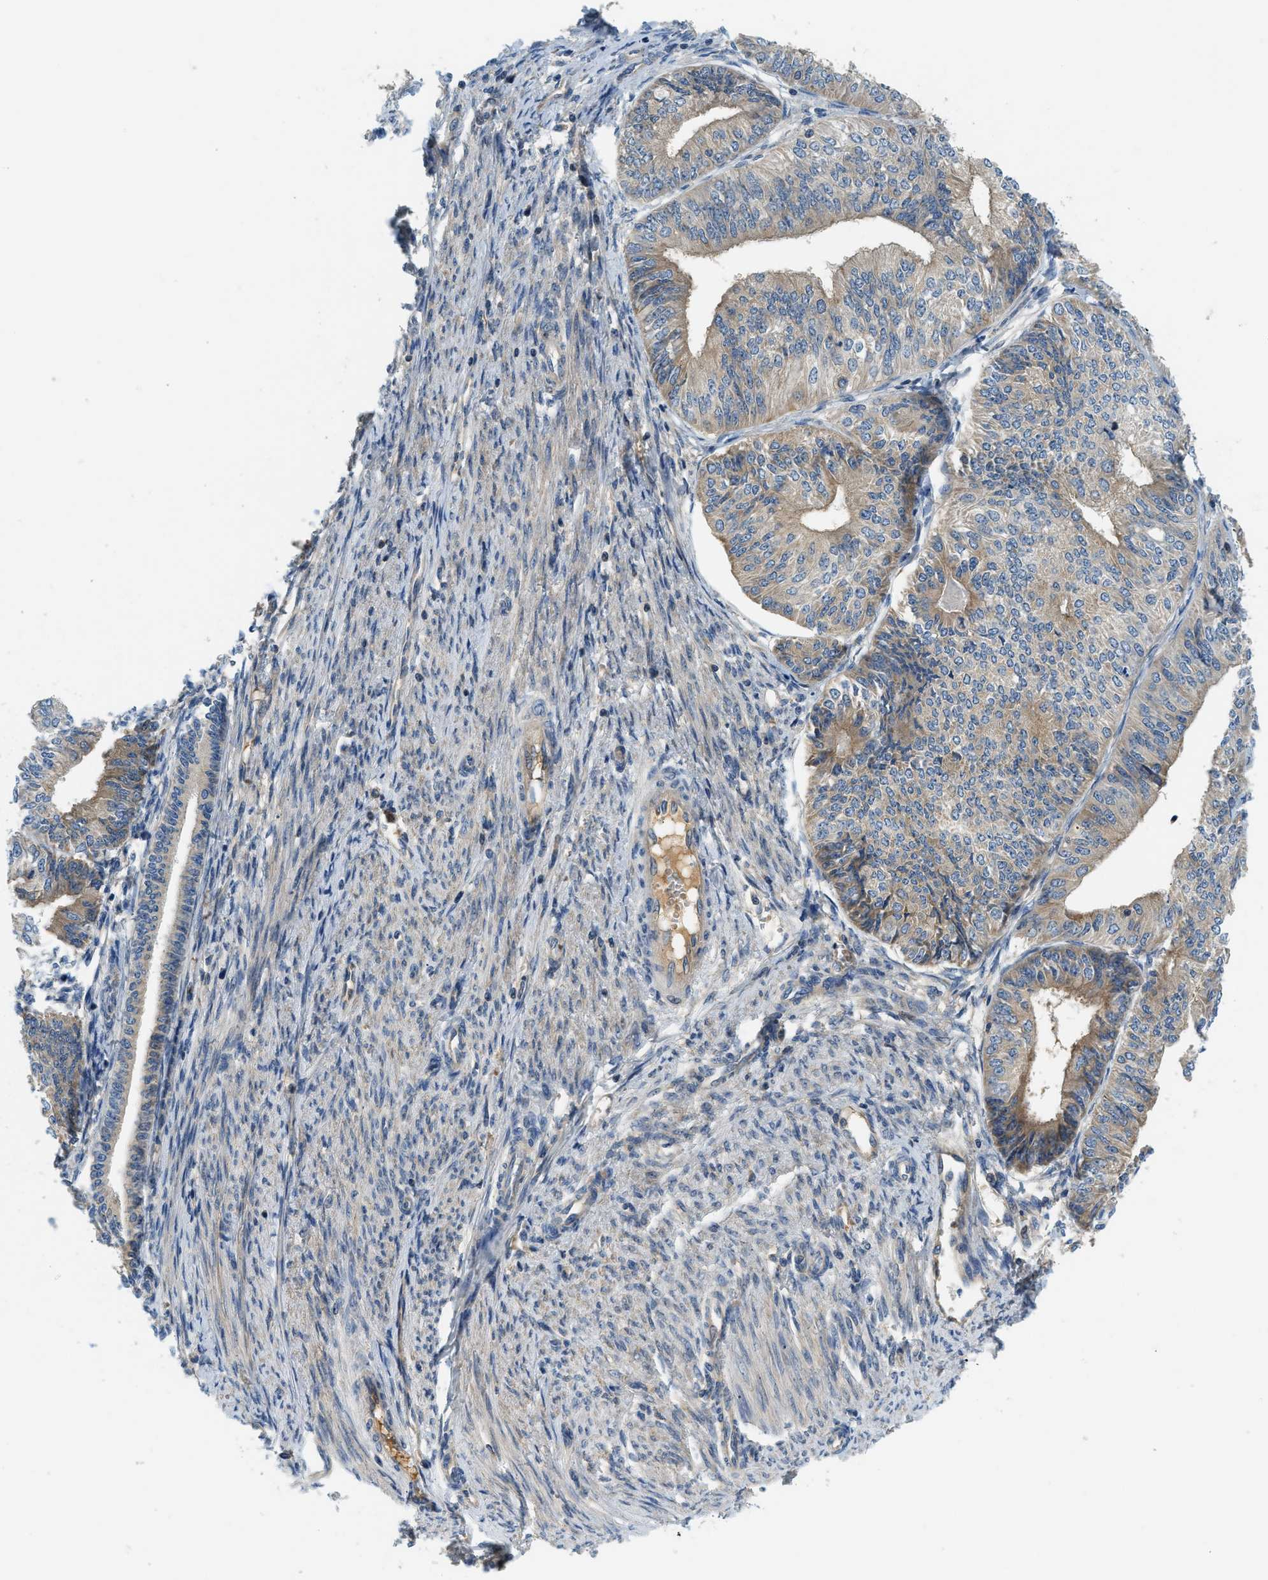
{"staining": {"intensity": "weak", "quantity": "<25%", "location": "cytoplasmic/membranous"}, "tissue": "endometrial cancer", "cell_type": "Tumor cells", "image_type": "cancer", "snomed": [{"axis": "morphology", "description": "Adenocarcinoma, NOS"}, {"axis": "topography", "description": "Endometrium"}], "caption": "High magnification brightfield microscopy of adenocarcinoma (endometrial) stained with DAB (3,3'-diaminobenzidine) (brown) and counterstained with hematoxylin (blue): tumor cells show no significant expression.", "gene": "KCNK1", "patient": {"sex": "female", "age": 58}}